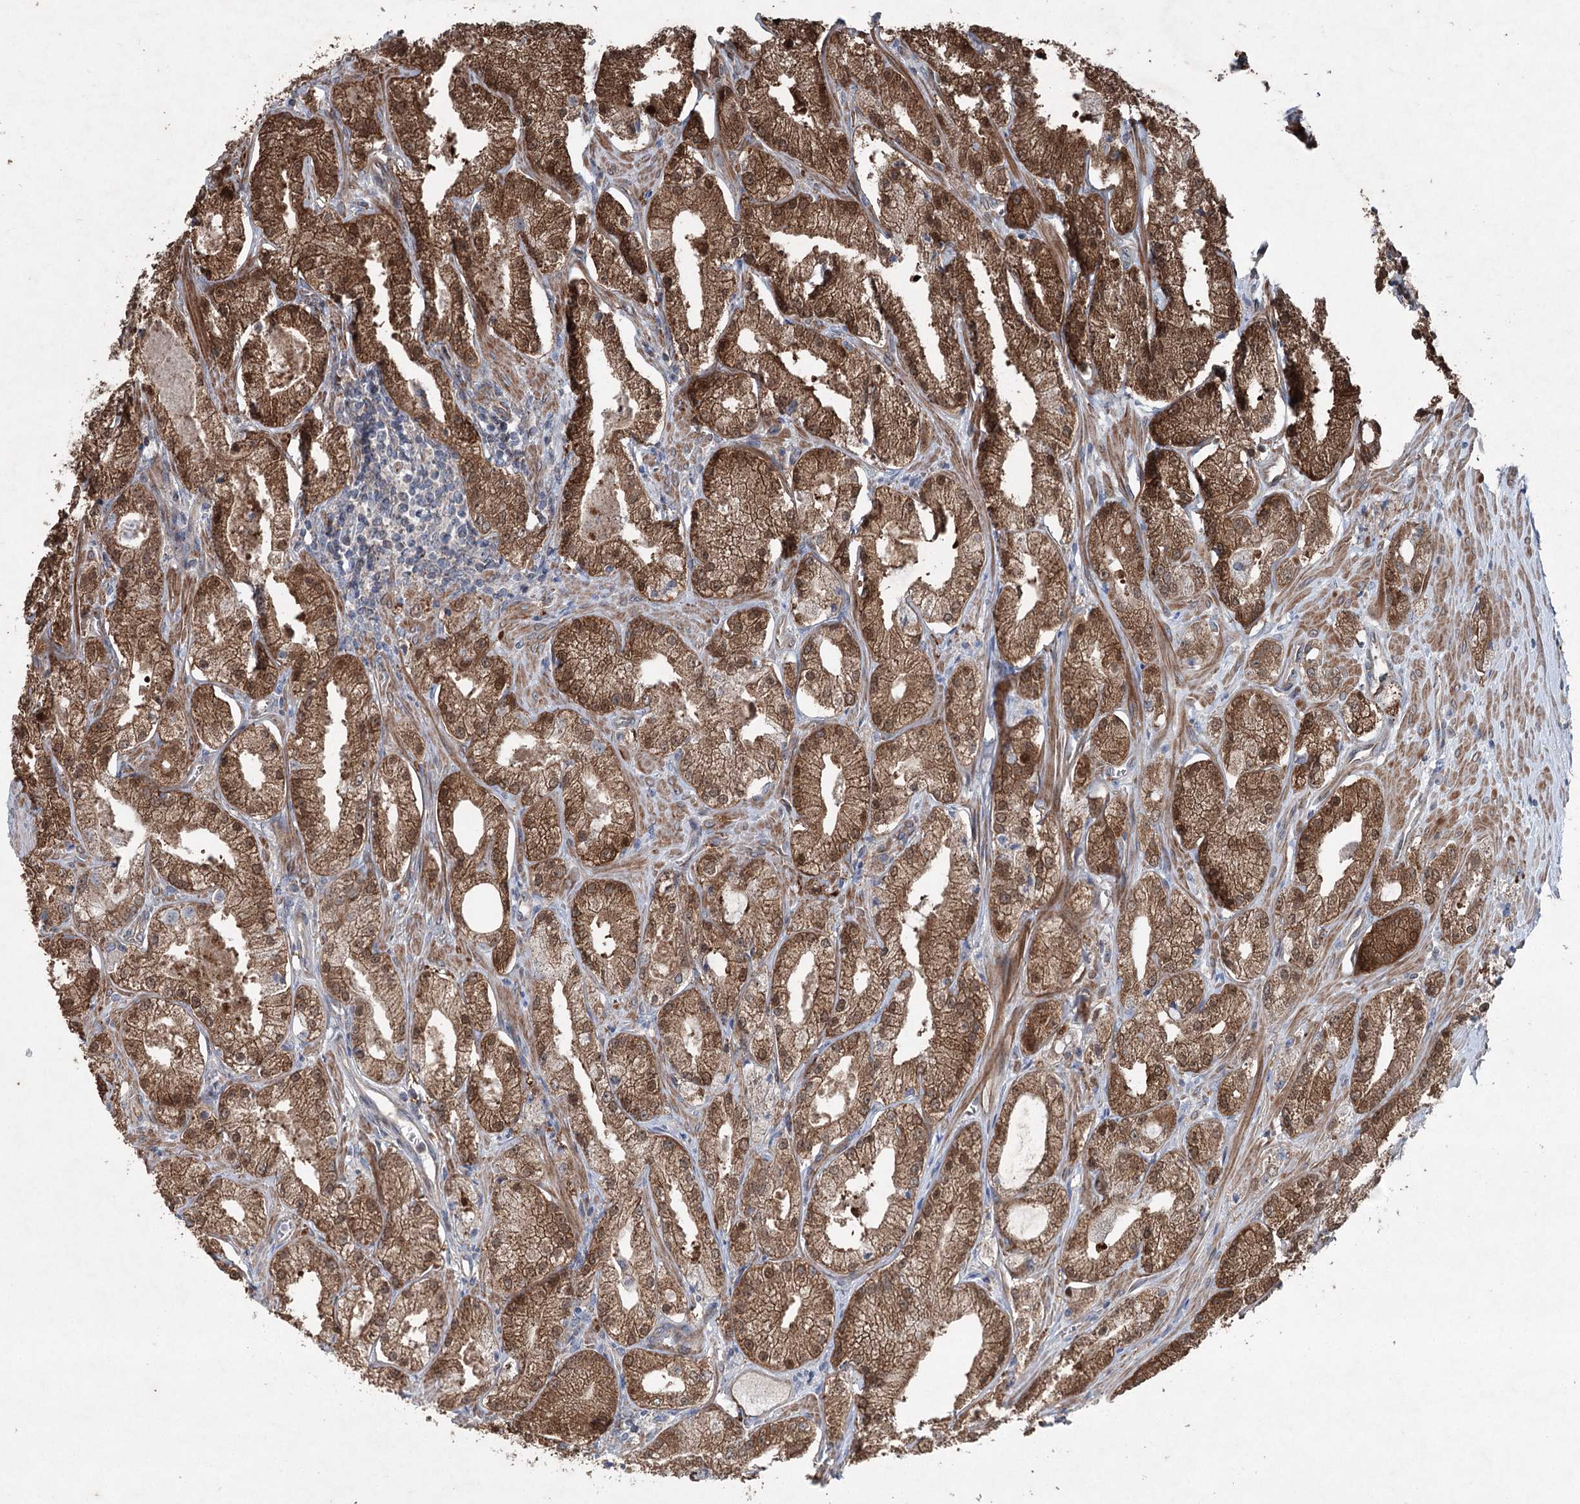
{"staining": {"intensity": "moderate", "quantity": ">75%", "location": "cytoplasmic/membranous,nuclear"}, "tissue": "prostate cancer", "cell_type": "Tumor cells", "image_type": "cancer", "snomed": [{"axis": "morphology", "description": "Adenocarcinoma, Low grade"}, {"axis": "topography", "description": "Prostate"}], "caption": "This is a histology image of immunohistochemistry (IHC) staining of prostate cancer, which shows moderate expression in the cytoplasmic/membranous and nuclear of tumor cells.", "gene": "SERINC5", "patient": {"sex": "male", "age": 69}}